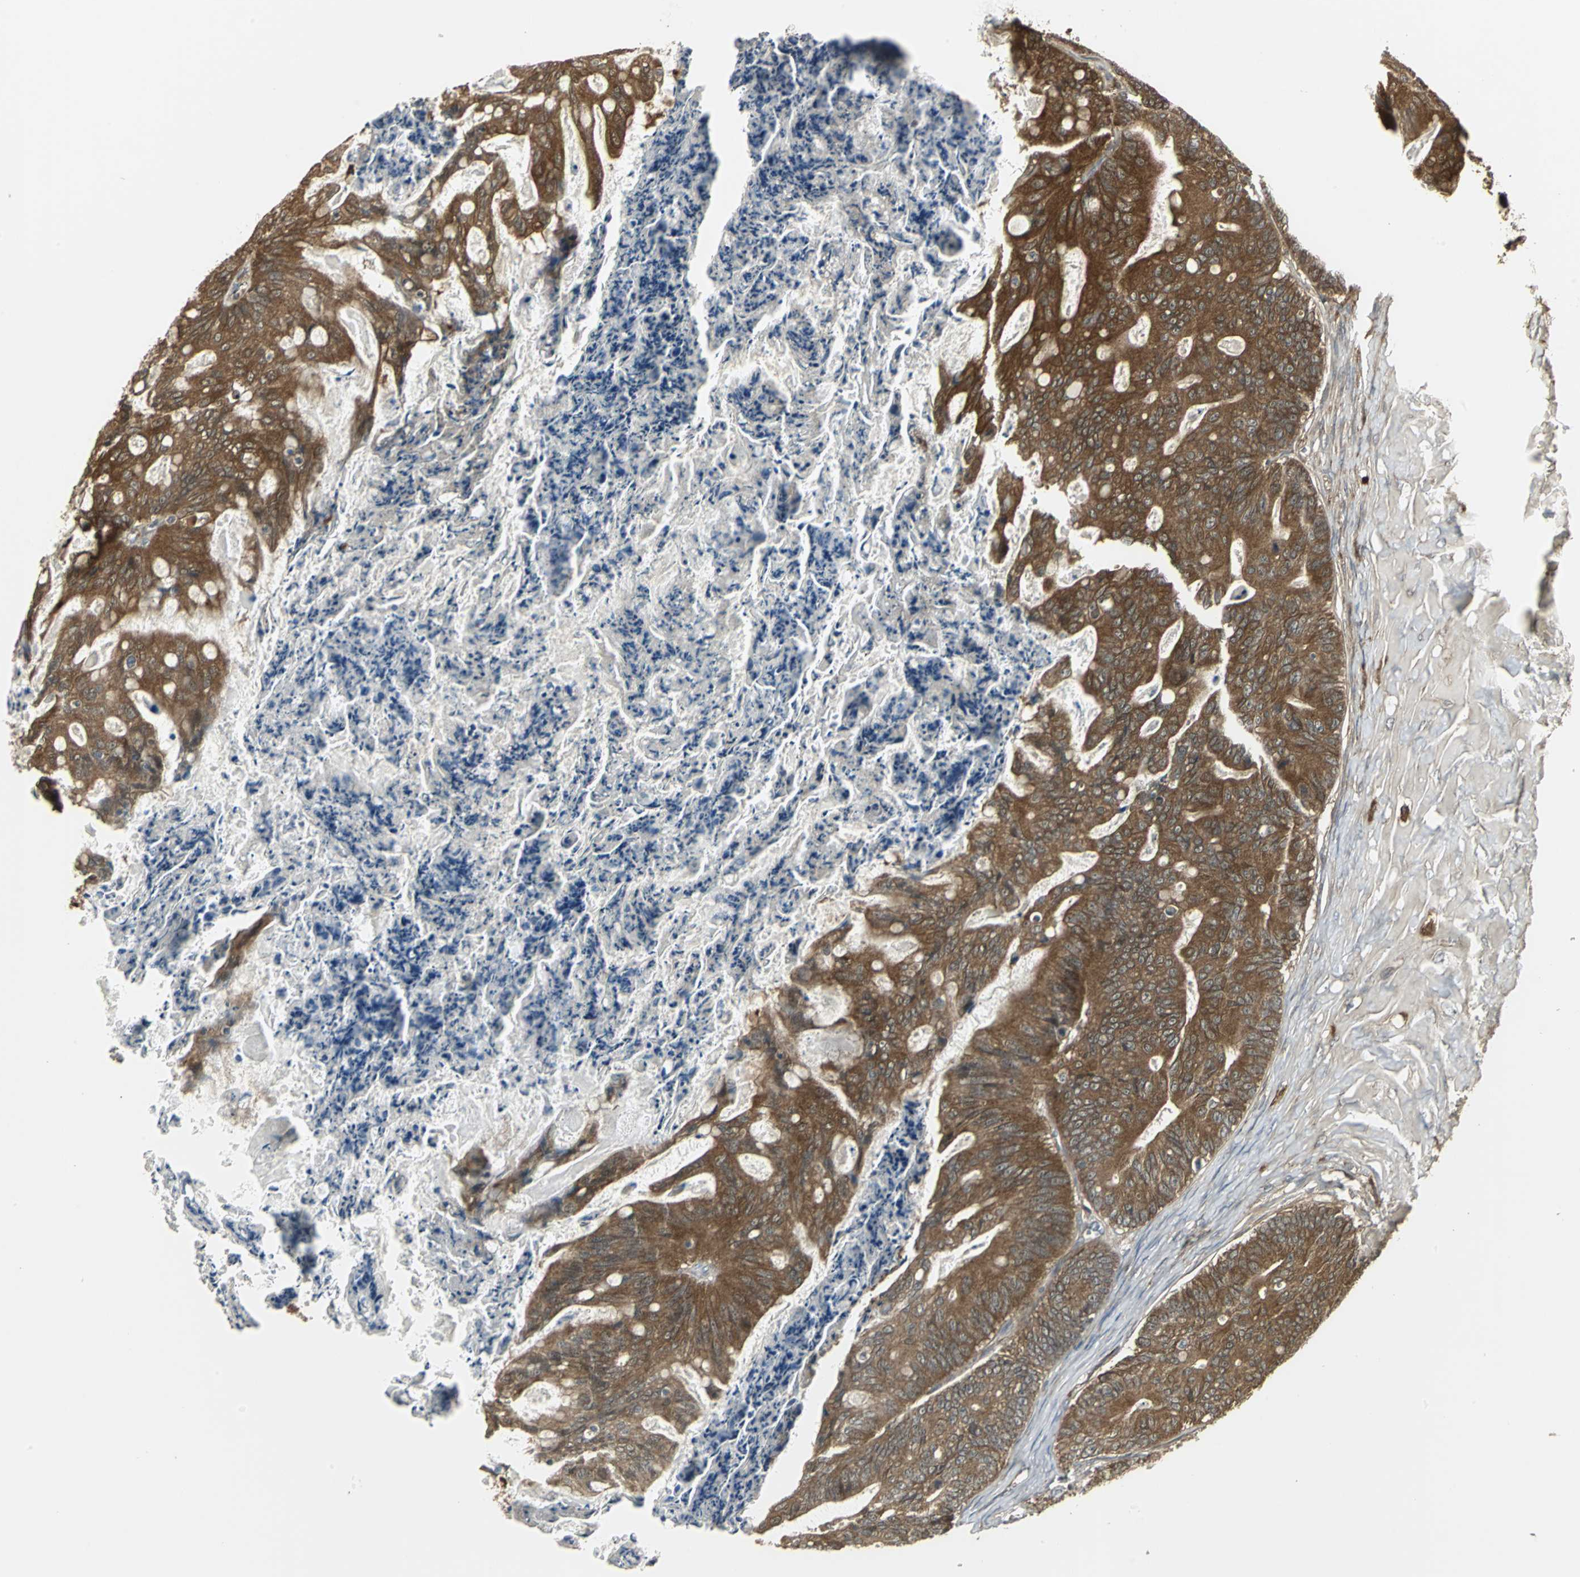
{"staining": {"intensity": "moderate", "quantity": ">75%", "location": "cytoplasmic/membranous"}, "tissue": "ovarian cancer", "cell_type": "Tumor cells", "image_type": "cancer", "snomed": [{"axis": "morphology", "description": "Cystadenocarcinoma, mucinous, NOS"}, {"axis": "topography", "description": "Ovary"}], "caption": "DAB (3,3'-diaminobenzidine) immunohistochemical staining of ovarian cancer (mucinous cystadenocarcinoma) exhibits moderate cytoplasmic/membranous protein staining in about >75% of tumor cells.", "gene": "PRXL2B", "patient": {"sex": "female", "age": 36}}